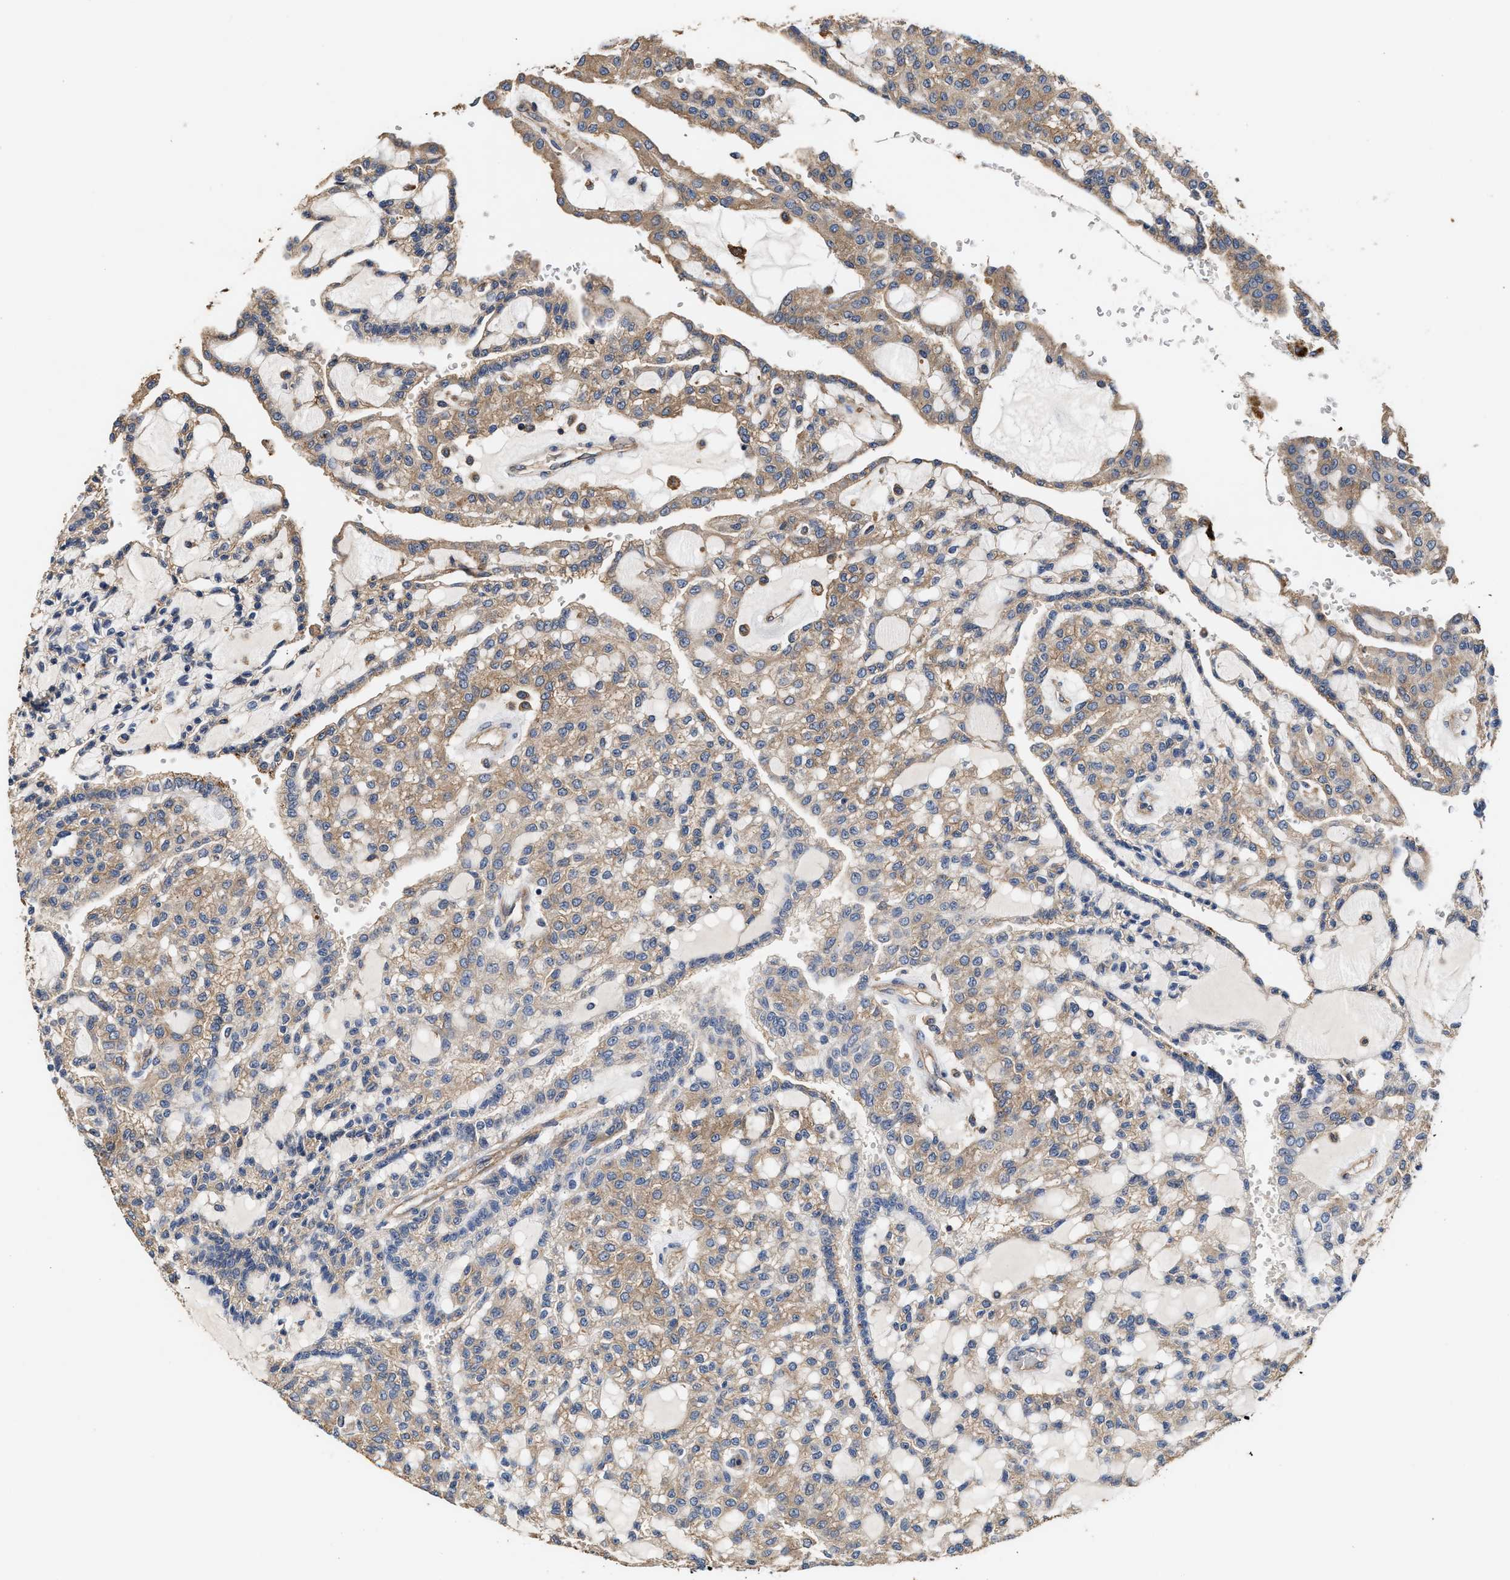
{"staining": {"intensity": "weak", "quantity": ">75%", "location": "cytoplasmic/membranous"}, "tissue": "renal cancer", "cell_type": "Tumor cells", "image_type": "cancer", "snomed": [{"axis": "morphology", "description": "Adenocarcinoma, NOS"}, {"axis": "topography", "description": "Kidney"}], "caption": "Human renal adenocarcinoma stained with a brown dye reveals weak cytoplasmic/membranous positive staining in approximately >75% of tumor cells.", "gene": "KLB", "patient": {"sex": "male", "age": 63}}